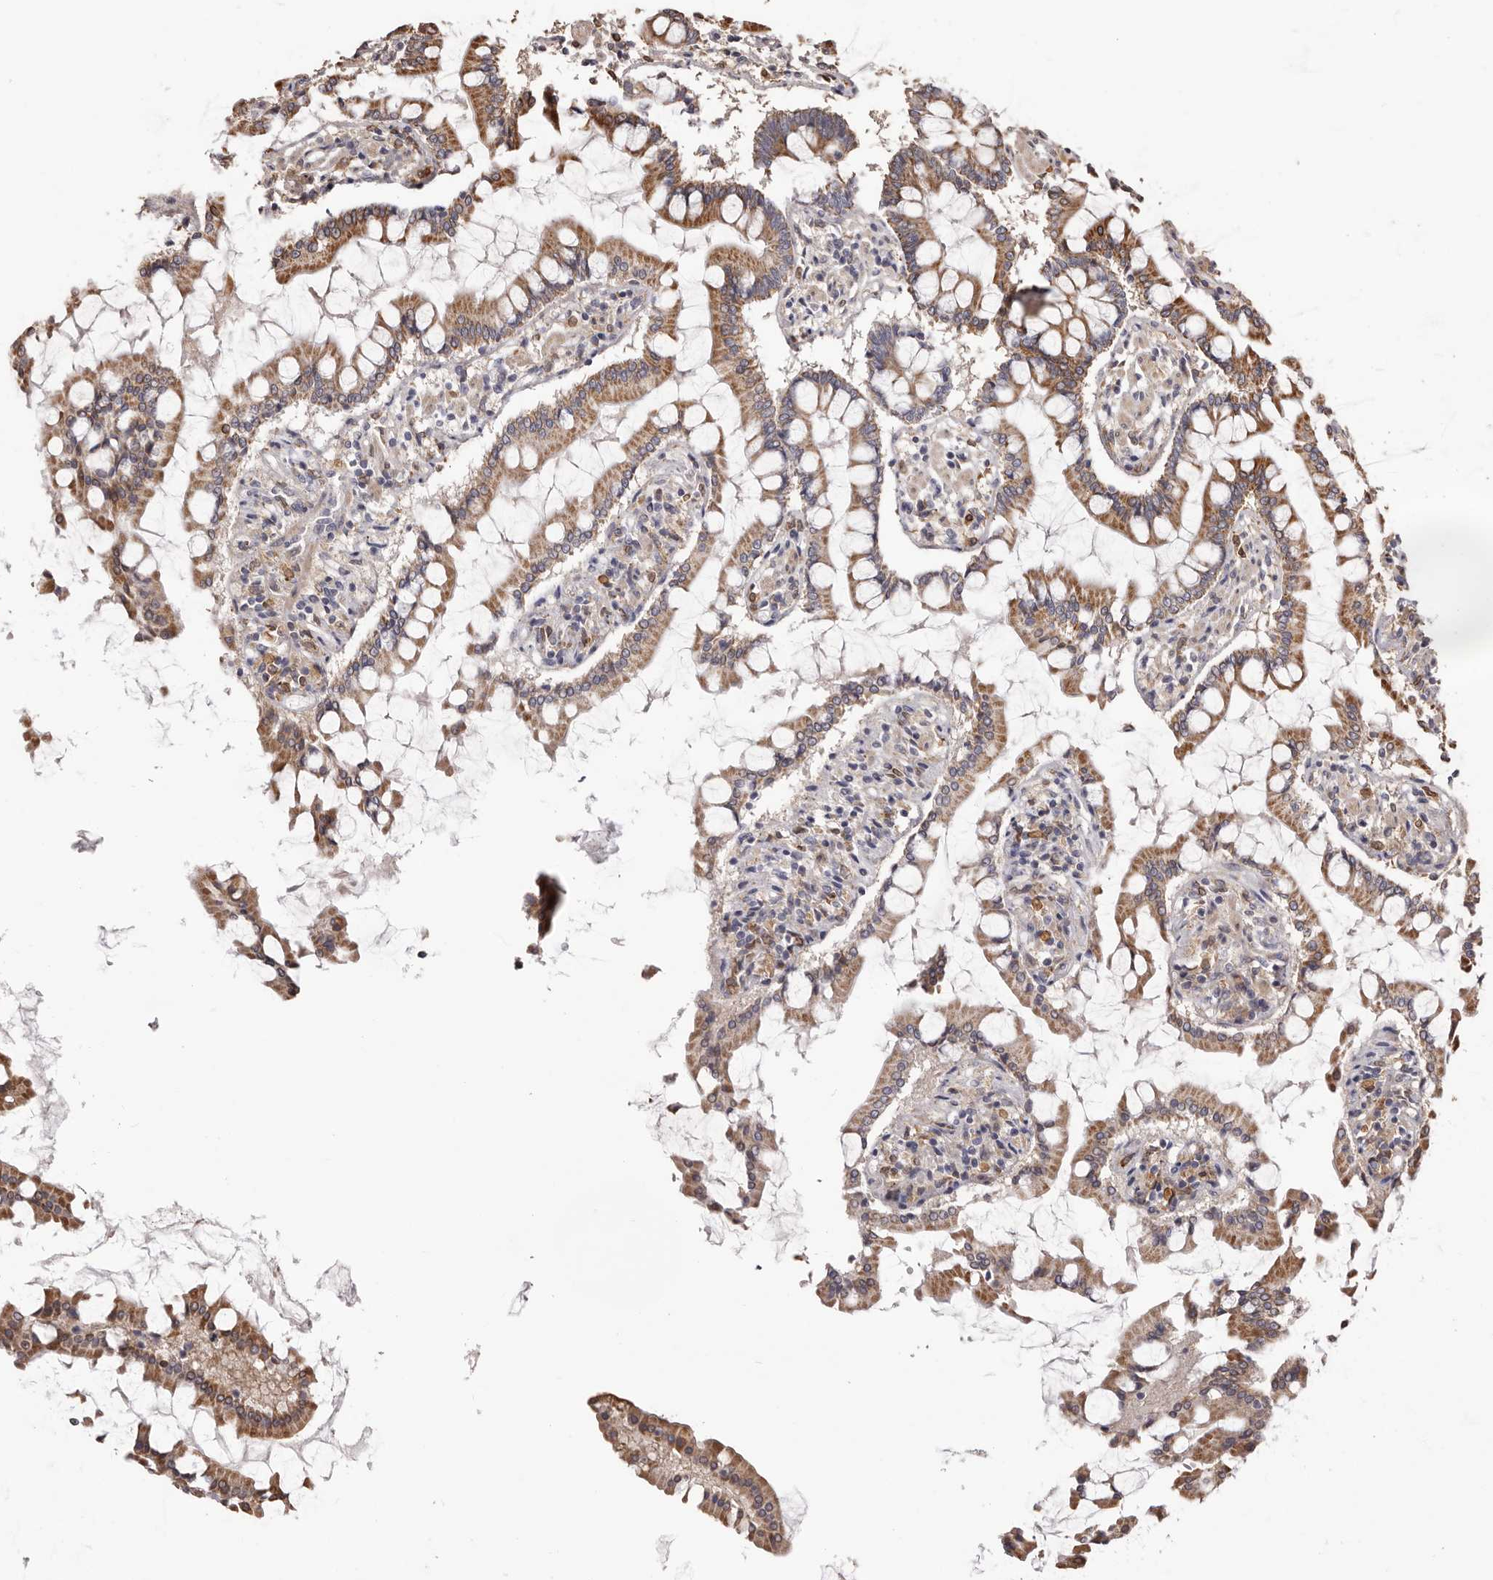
{"staining": {"intensity": "moderate", "quantity": ">75%", "location": "cytoplasmic/membranous"}, "tissue": "small intestine", "cell_type": "Glandular cells", "image_type": "normal", "snomed": [{"axis": "morphology", "description": "Normal tissue, NOS"}, {"axis": "topography", "description": "Small intestine"}], "caption": "This micrograph displays unremarkable small intestine stained with immunohistochemistry to label a protein in brown. The cytoplasmic/membranous of glandular cells show moderate positivity for the protein. Nuclei are counter-stained blue.", "gene": "ZCCHC7", "patient": {"sex": "male", "age": 41}}